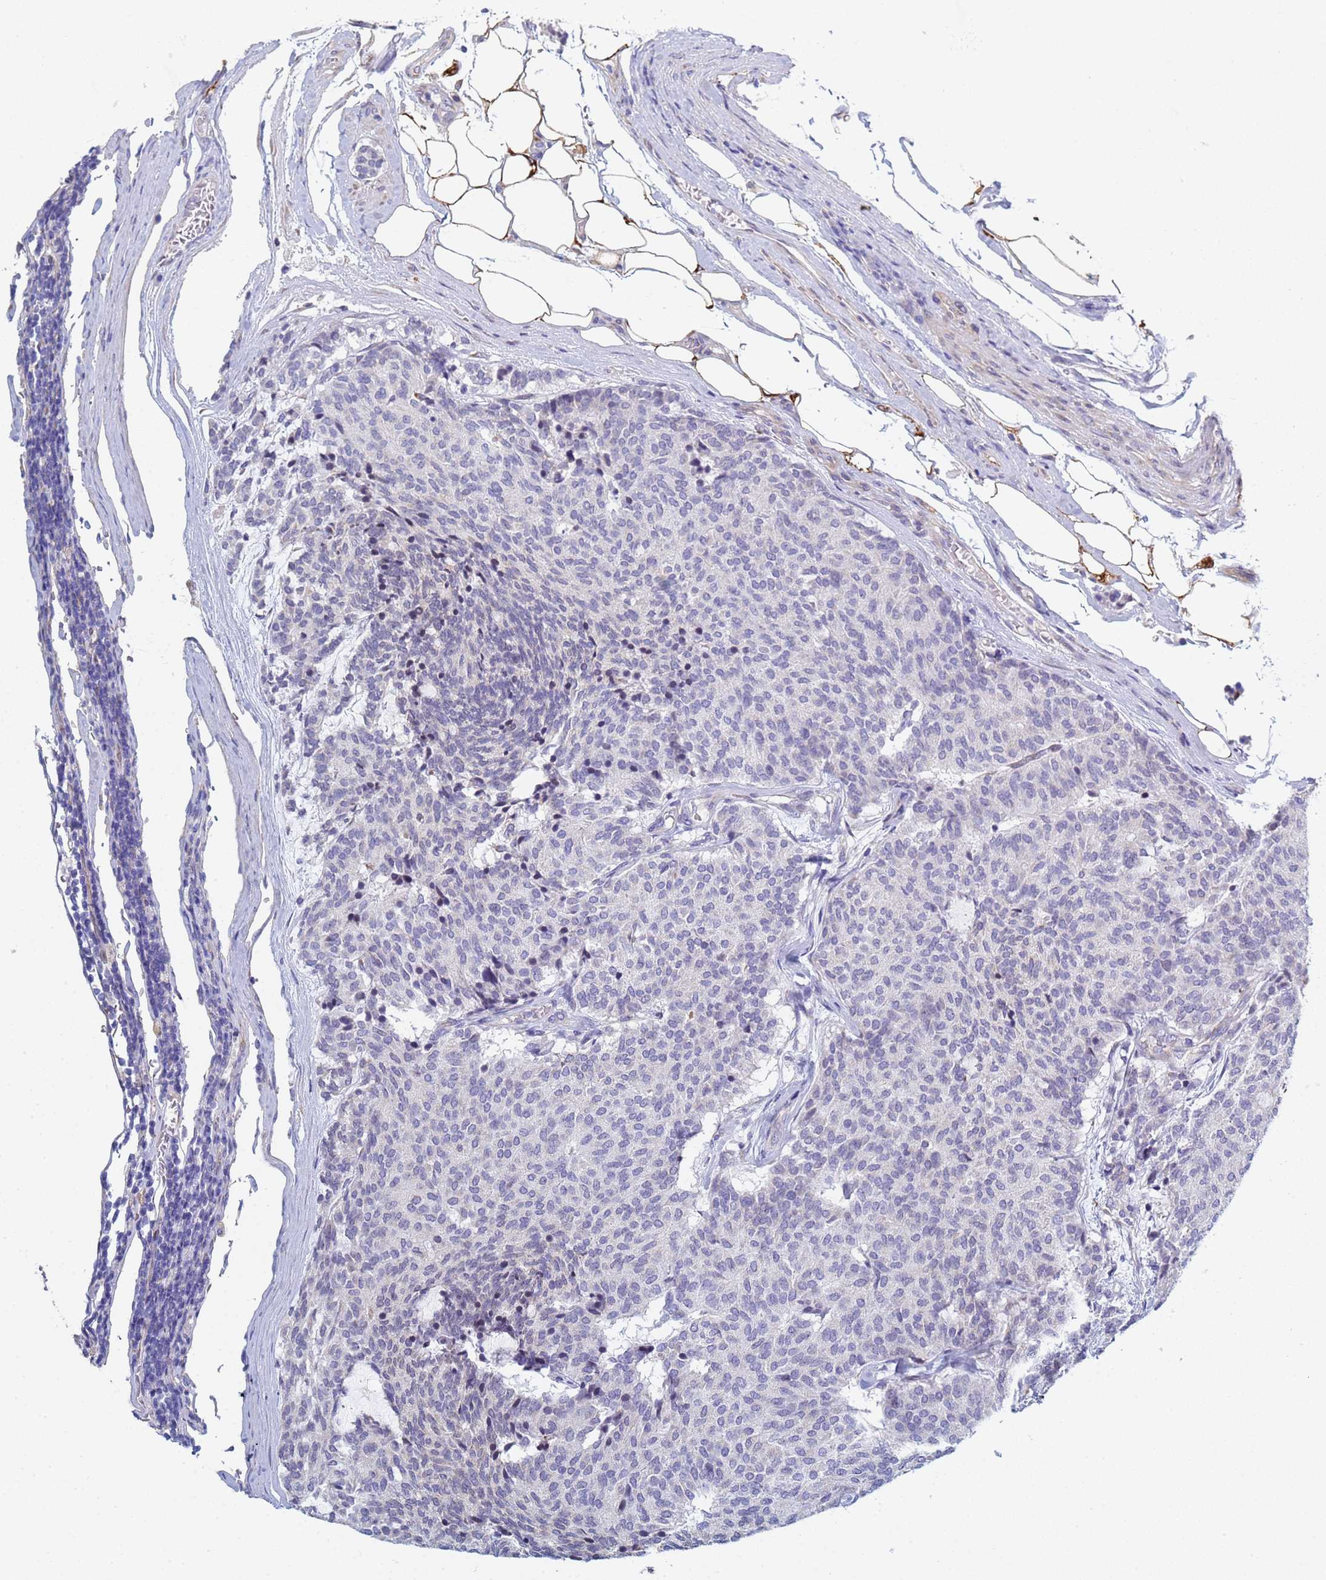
{"staining": {"intensity": "negative", "quantity": "none", "location": "none"}, "tissue": "carcinoid", "cell_type": "Tumor cells", "image_type": "cancer", "snomed": [{"axis": "morphology", "description": "Carcinoid, malignant, NOS"}, {"axis": "topography", "description": "Pancreas"}], "caption": "IHC of carcinoid exhibits no positivity in tumor cells. The staining is performed using DAB (3,3'-diaminobenzidine) brown chromogen with nuclei counter-stained in using hematoxylin.", "gene": "GDAP2", "patient": {"sex": "female", "age": 54}}